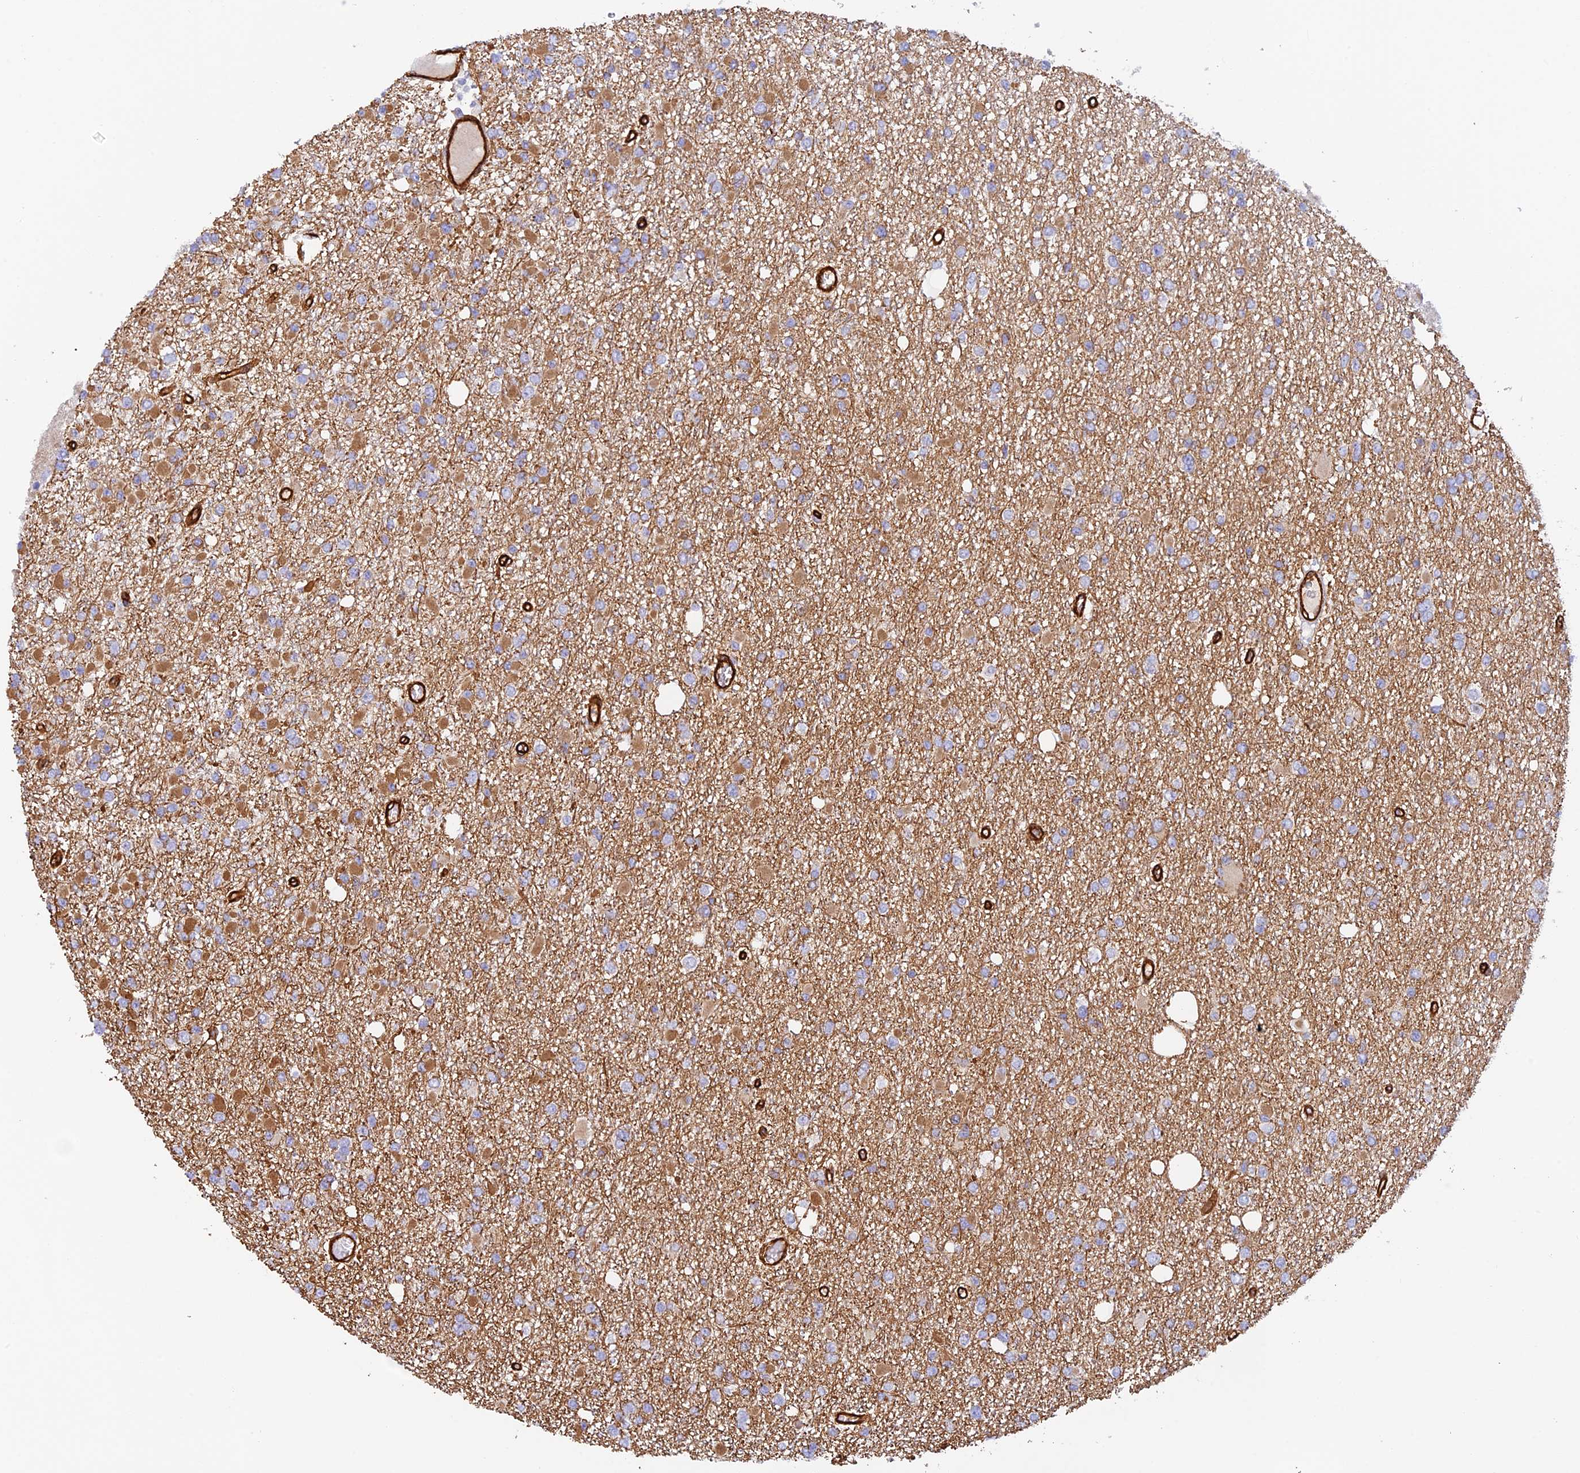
{"staining": {"intensity": "moderate", "quantity": "<25%", "location": "cytoplasmic/membranous"}, "tissue": "glioma", "cell_type": "Tumor cells", "image_type": "cancer", "snomed": [{"axis": "morphology", "description": "Glioma, malignant, Low grade"}, {"axis": "topography", "description": "Brain"}], "caption": "A brown stain shows moderate cytoplasmic/membranous expression of a protein in human malignant glioma (low-grade) tumor cells. The protein of interest is stained brown, and the nuclei are stained in blue (DAB IHC with brightfield microscopy, high magnification).", "gene": "MYO9A", "patient": {"sex": "female", "age": 22}}